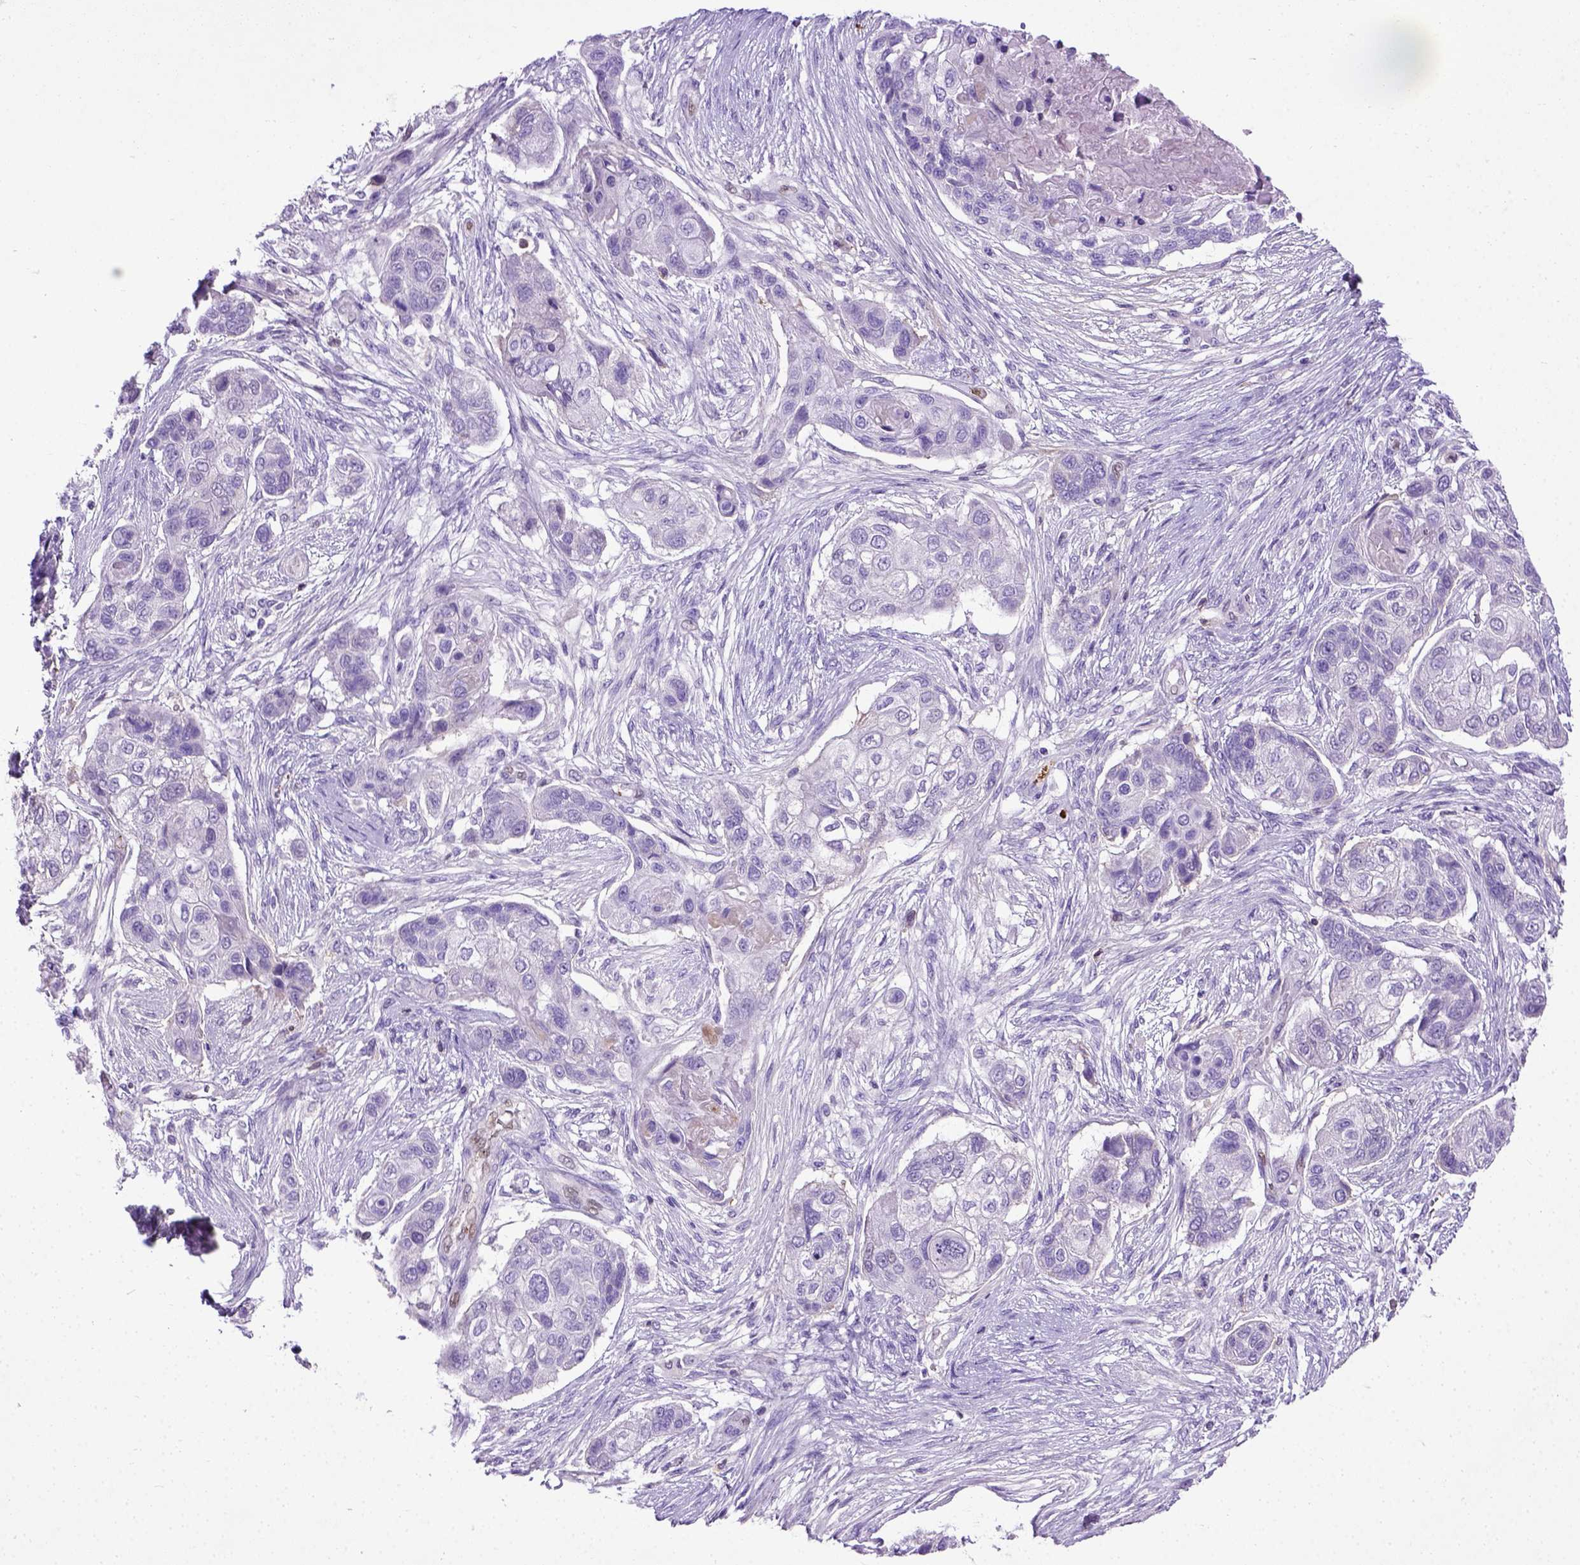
{"staining": {"intensity": "negative", "quantity": "none", "location": "none"}, "tissue": "lung cancer", "cell_type": "Tumor cells", "image_type": "cancer", "snomed": [{"axis": "morphology", "description": "Squamous cell carcinoma, NOS"}, {"axis": "topography", "description": "Lung"}], "caption": "Immunohistochemical staining of human lung cancer displays no significant positivity in tumor cells.", "gene": "ADAMTS8", "patient": {"sex": "male", "age": 69}}